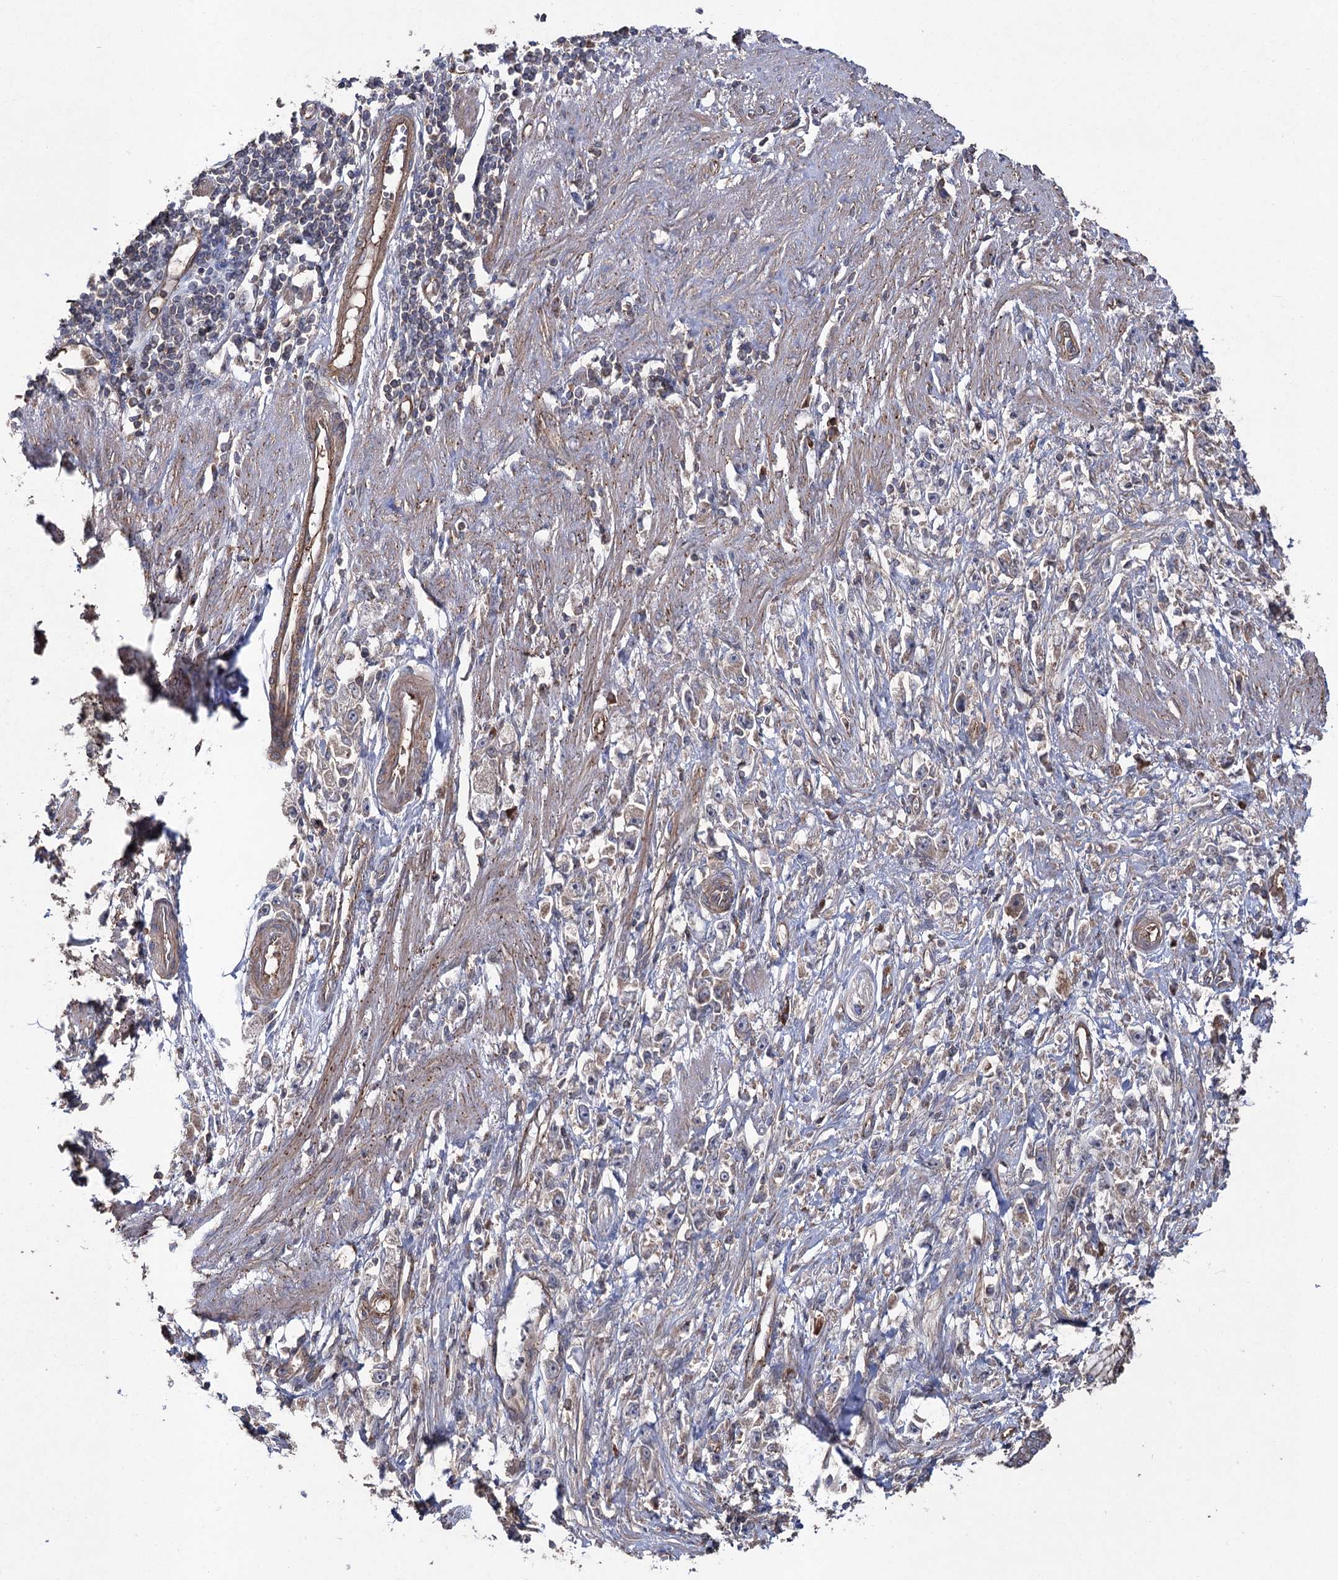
{"staining": {"intensity": "weak", "quantity": "25%-75%", "location": "cytoplasmic/membranous"}, "tissue": "stomach cancer", "cell_type": "Tumor cells", "image_type": "cancer", "snomed": [{"axis": "morphology", "description": "Adenocarcinoma, NOS"}, {"axis": "topography", "description": "Stomach"}], "caption": "There is low levels of weak cytoplasmic/membranous positivity in tumor cells of stomach cancer, as demonstrated by immunohistochemical staining (brown color).", "gene": "LARS2", "patient": {"sex": "female", "age": 59}}